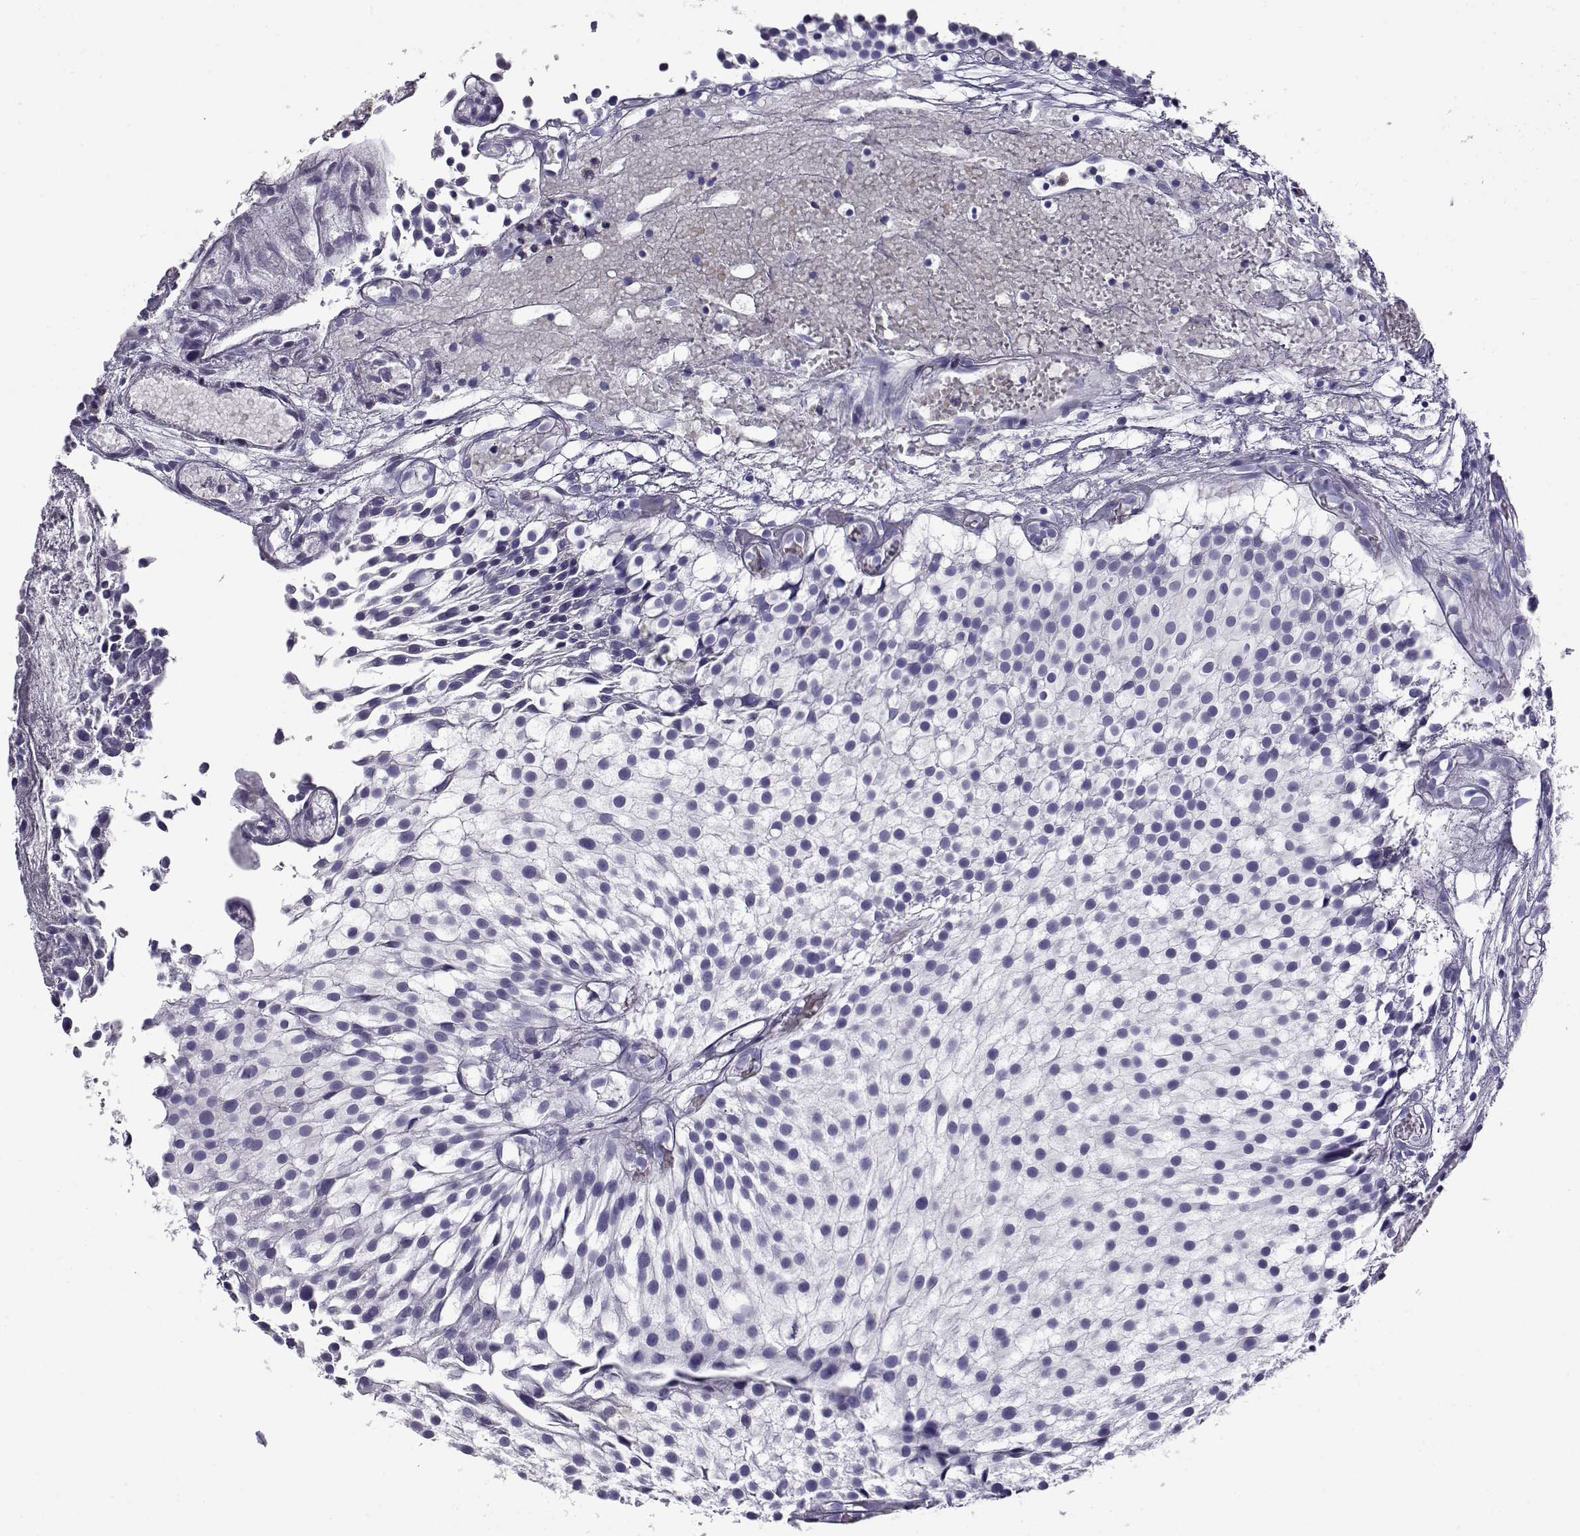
{"staining": {"intensity": "negative", "quantity": "none", "location": "none"}, "tissue": "urothelial cancer", "cell_type": "Tumor cells", "image_type": "cancer", "snomed": [{"axis": "morphology", "description": "Urothelial carcinoma, Low grade"}, {"axis": "topography", "description": "Urinary bladder"}], "caption": "High magnification brightfield microscopy of urothelial cancer stained with DAB (3,3'-diaminobenzidine) (brown) and counterstained with hematoxylin (blue): tumor cells show no significant positivity.", "gene": "RHOXF2", "patient": {"sex": "male", "age": 79}}